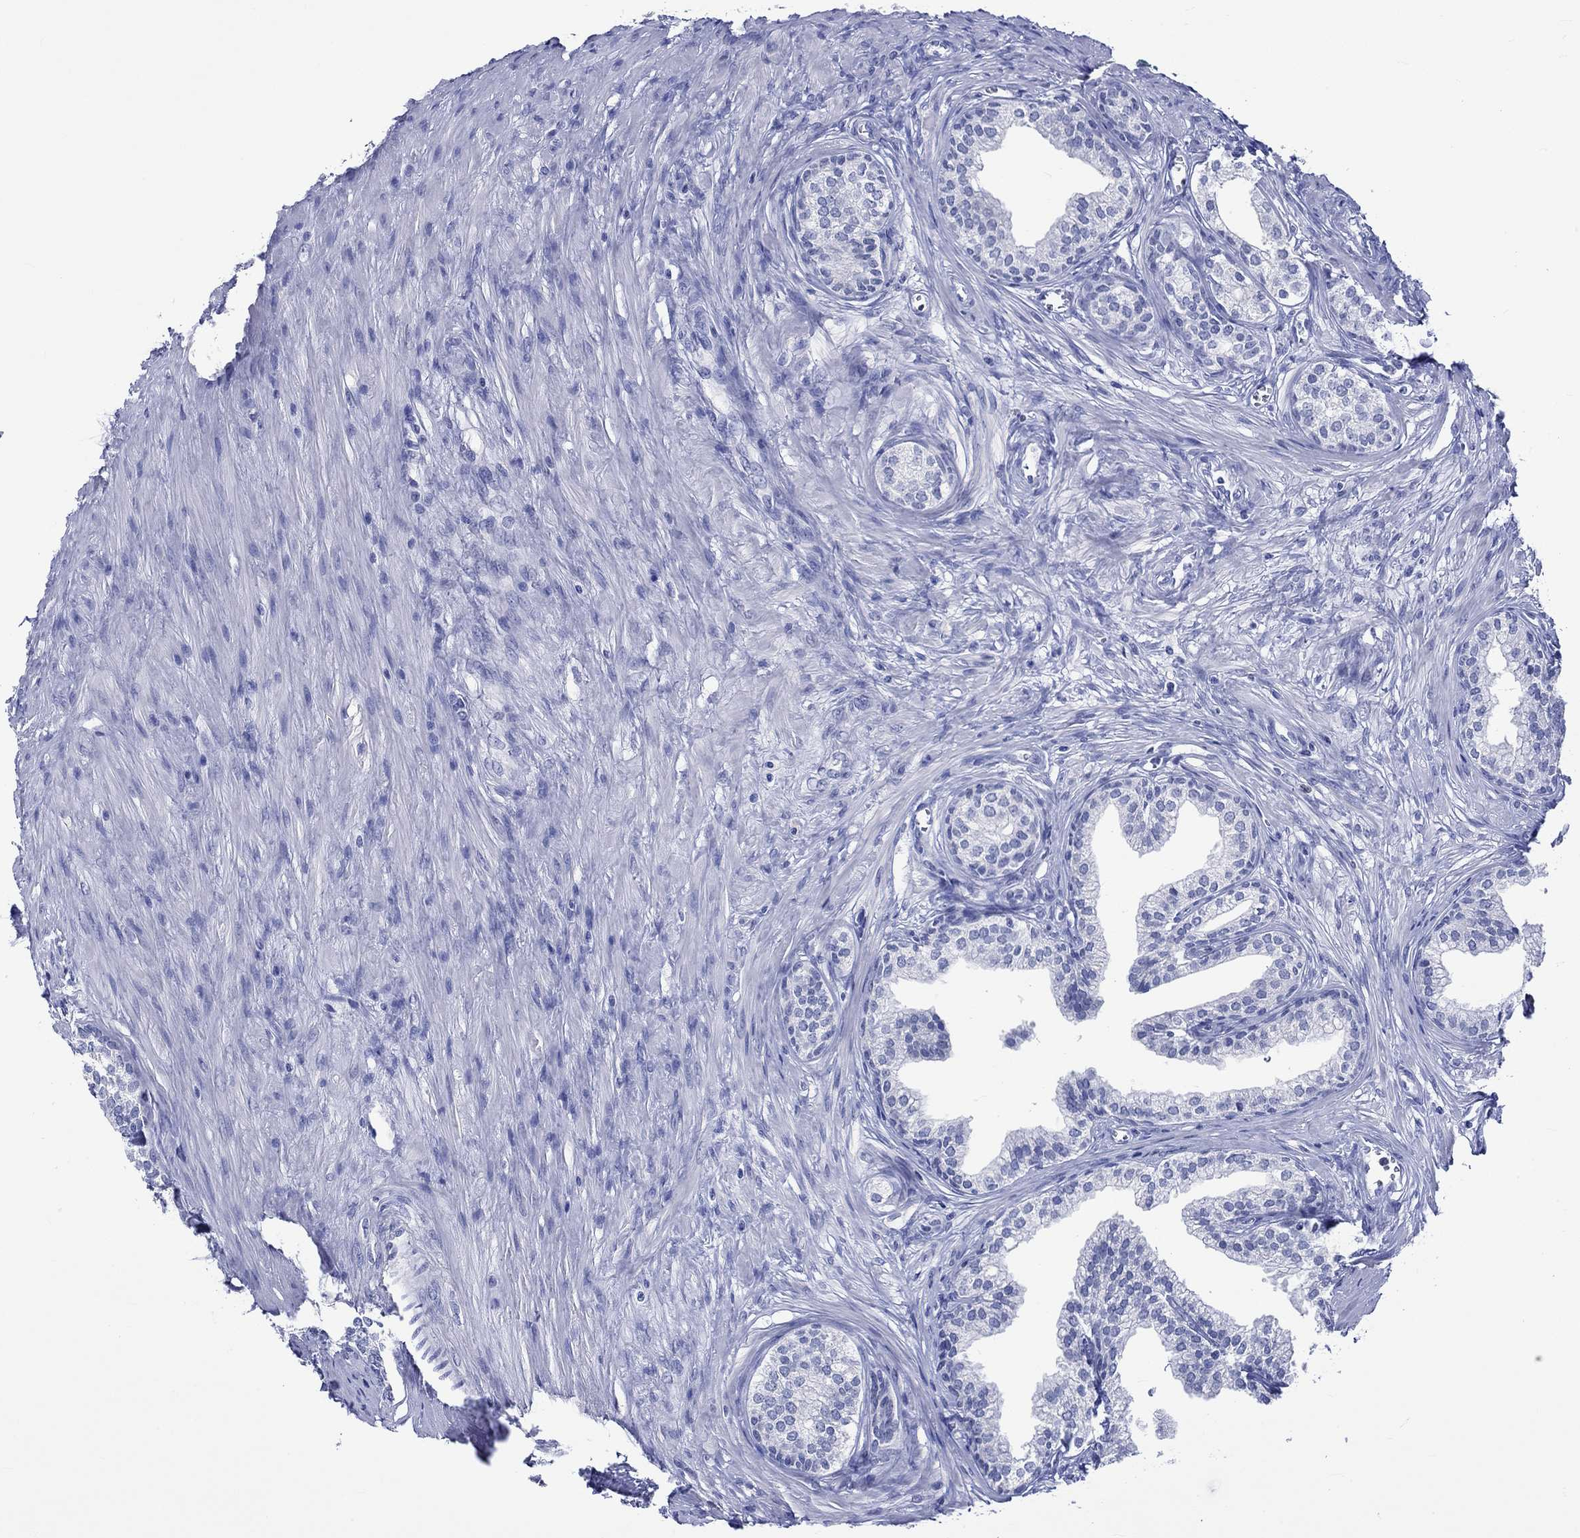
{"staining": {"intensity": "negative", "quantity": "none", "location": "none"}, "tissue": "prostate", "cell_type": "Glandular cells", "image_type": "normal", "snomed": [{"axis": "morphology", "description": "Normal tissue, NOS"}, {"axis": "topography", "description": "Prostate"}], "caption": "A high-resolution histopathology image shows immunohistochemistry staining of benign prostate, which reveals no significant expression in glandular cells. (DAB (3,3'-diaminobenzidine) immunohistochemistry visualized using brightfield microscopy, high magnification).", "gene": "KLHL35", "patient": {"sex": "male", "age": 65}}